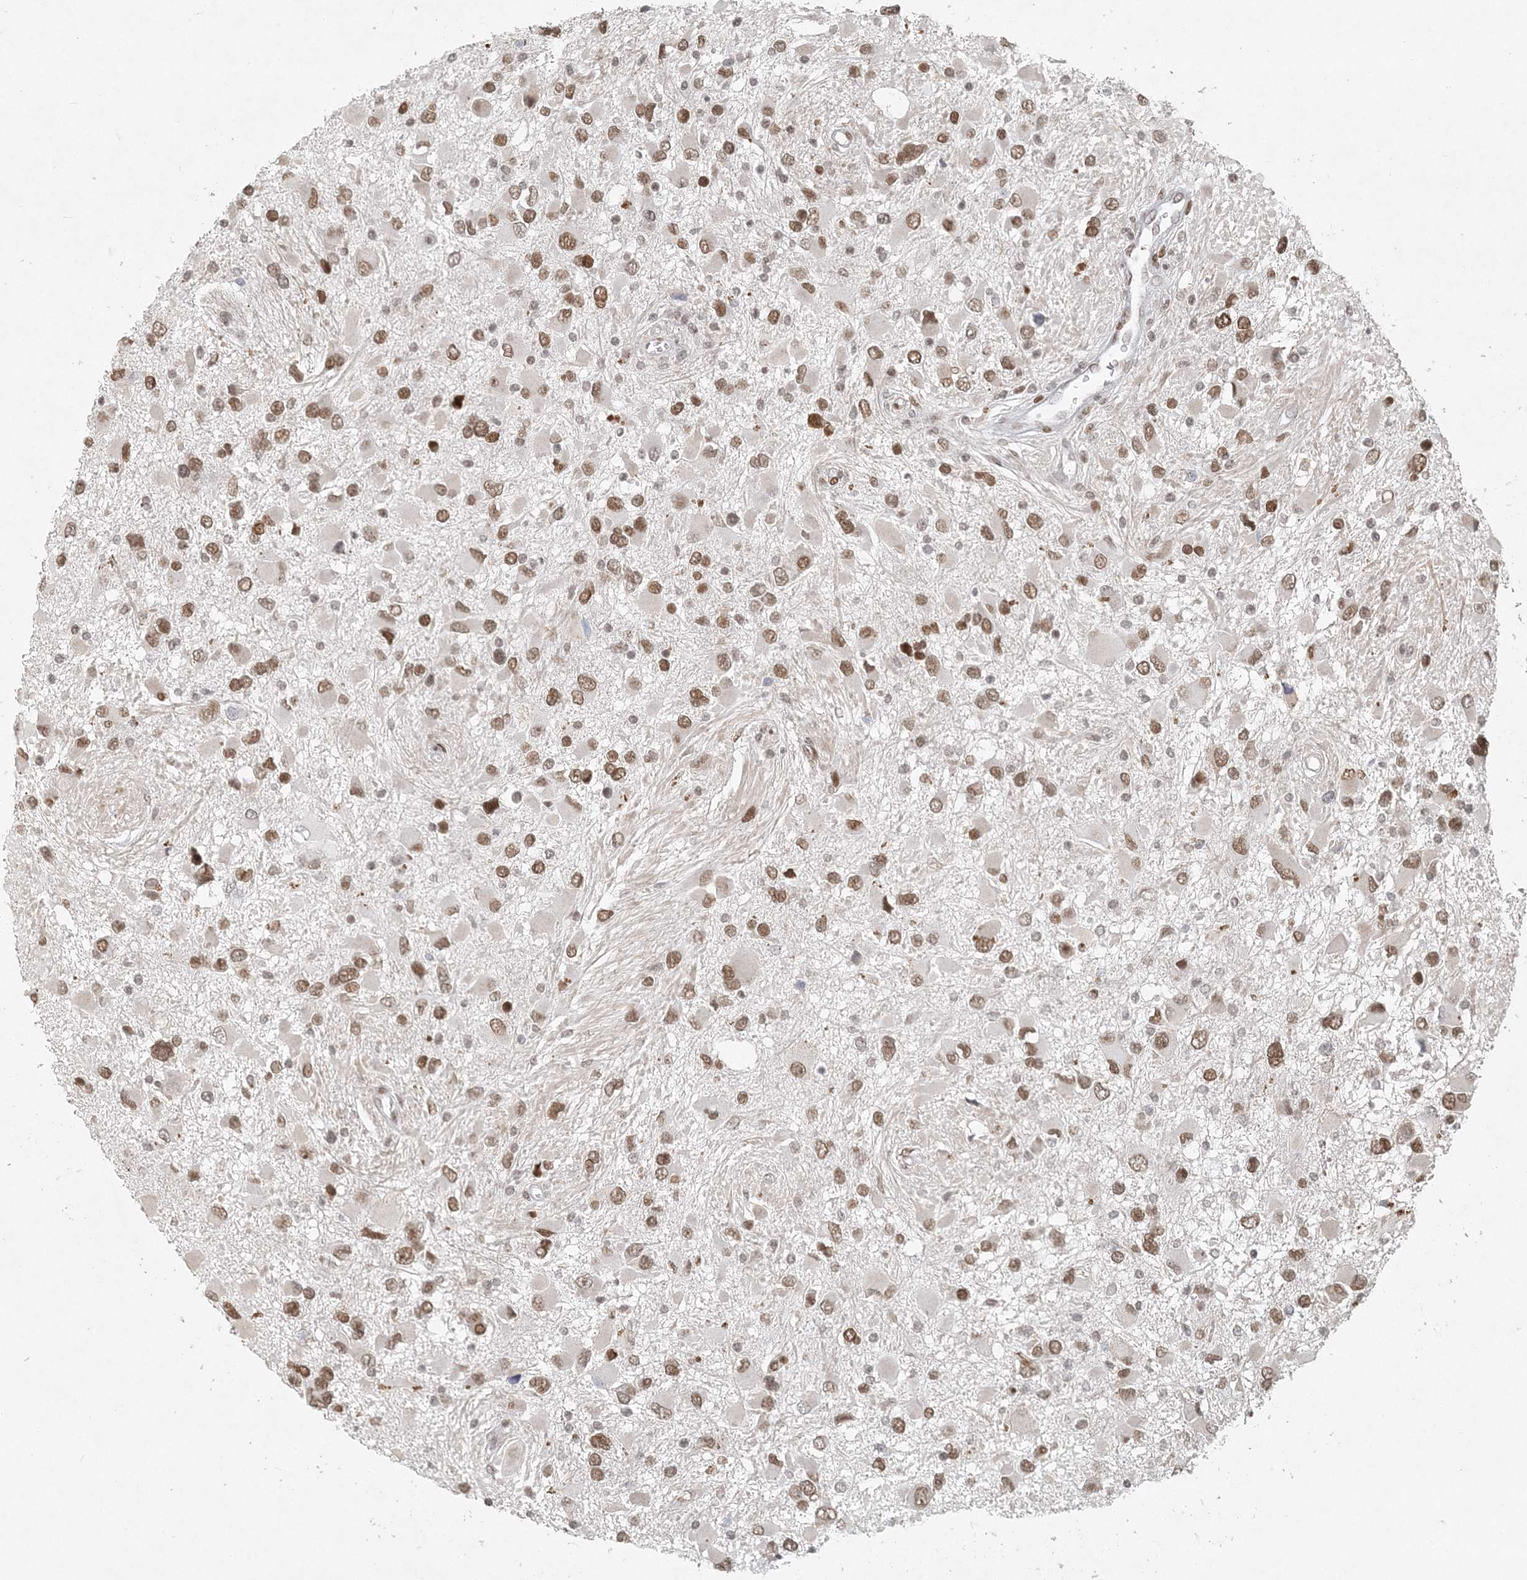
{"staining": {"intensity": "moderate", "quantity": ">75%", "location": "nuclear"}, "tissue": "glioma", "cell_type": "Tumor cells", "image_type": "cancer", "snomed": [{"axis": "morphology", "description": "Glioma, malignant, High grade"}, {"axis": "topography", "description": "Brain"}], "caption": "DAB (3,3'-diaminobenzidine) immunohistochemical staining of human glioma reveals moderate nuclear protein positivity in approximately >75% of tumor cells.", "gene": "BAZ1B", "patient": {"sex": "male", "age": 53}}